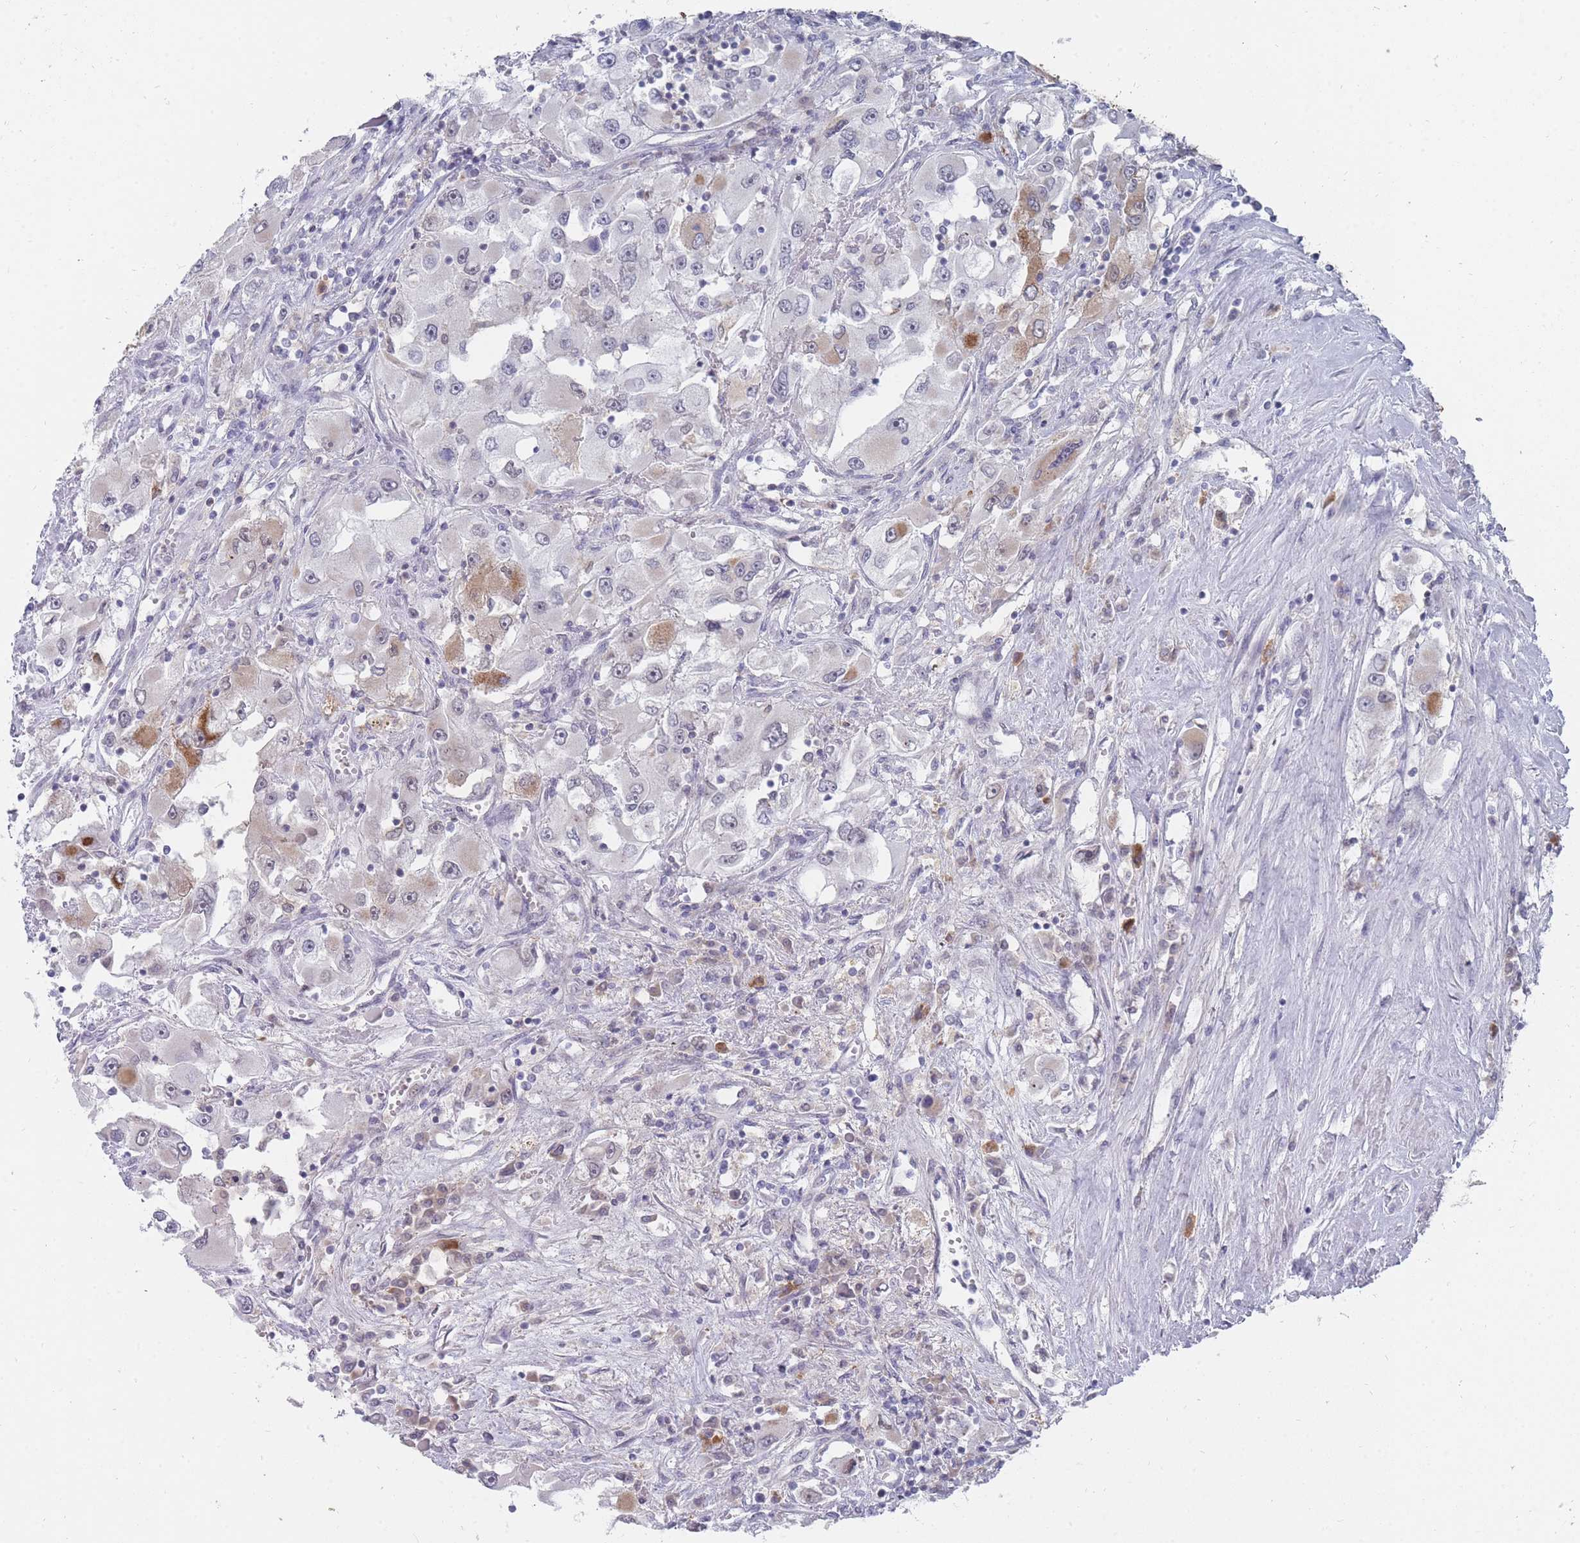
{"staining": {"intensity": "moderate", "quantity": "<25%", "location": "cytoplasmic/membranous"}, "tissue": "renal cancer", "cell_type": "Tumor cells", "image_type": "cancer", "snomed": [{"axis": "morphology", "description": "Adenocarcinoma, NOS"}, {"axis": "topography", "description": "Kidney"}], "caption": "Immunohistochemical staining of human adenocarcinoma (renal) reveals low levels of moderate cytoplasmic/membranous positivity in approximately <25% of tumor cells.", "gene": "GINS1", "patient": {"sex": "female", "age": 52}}